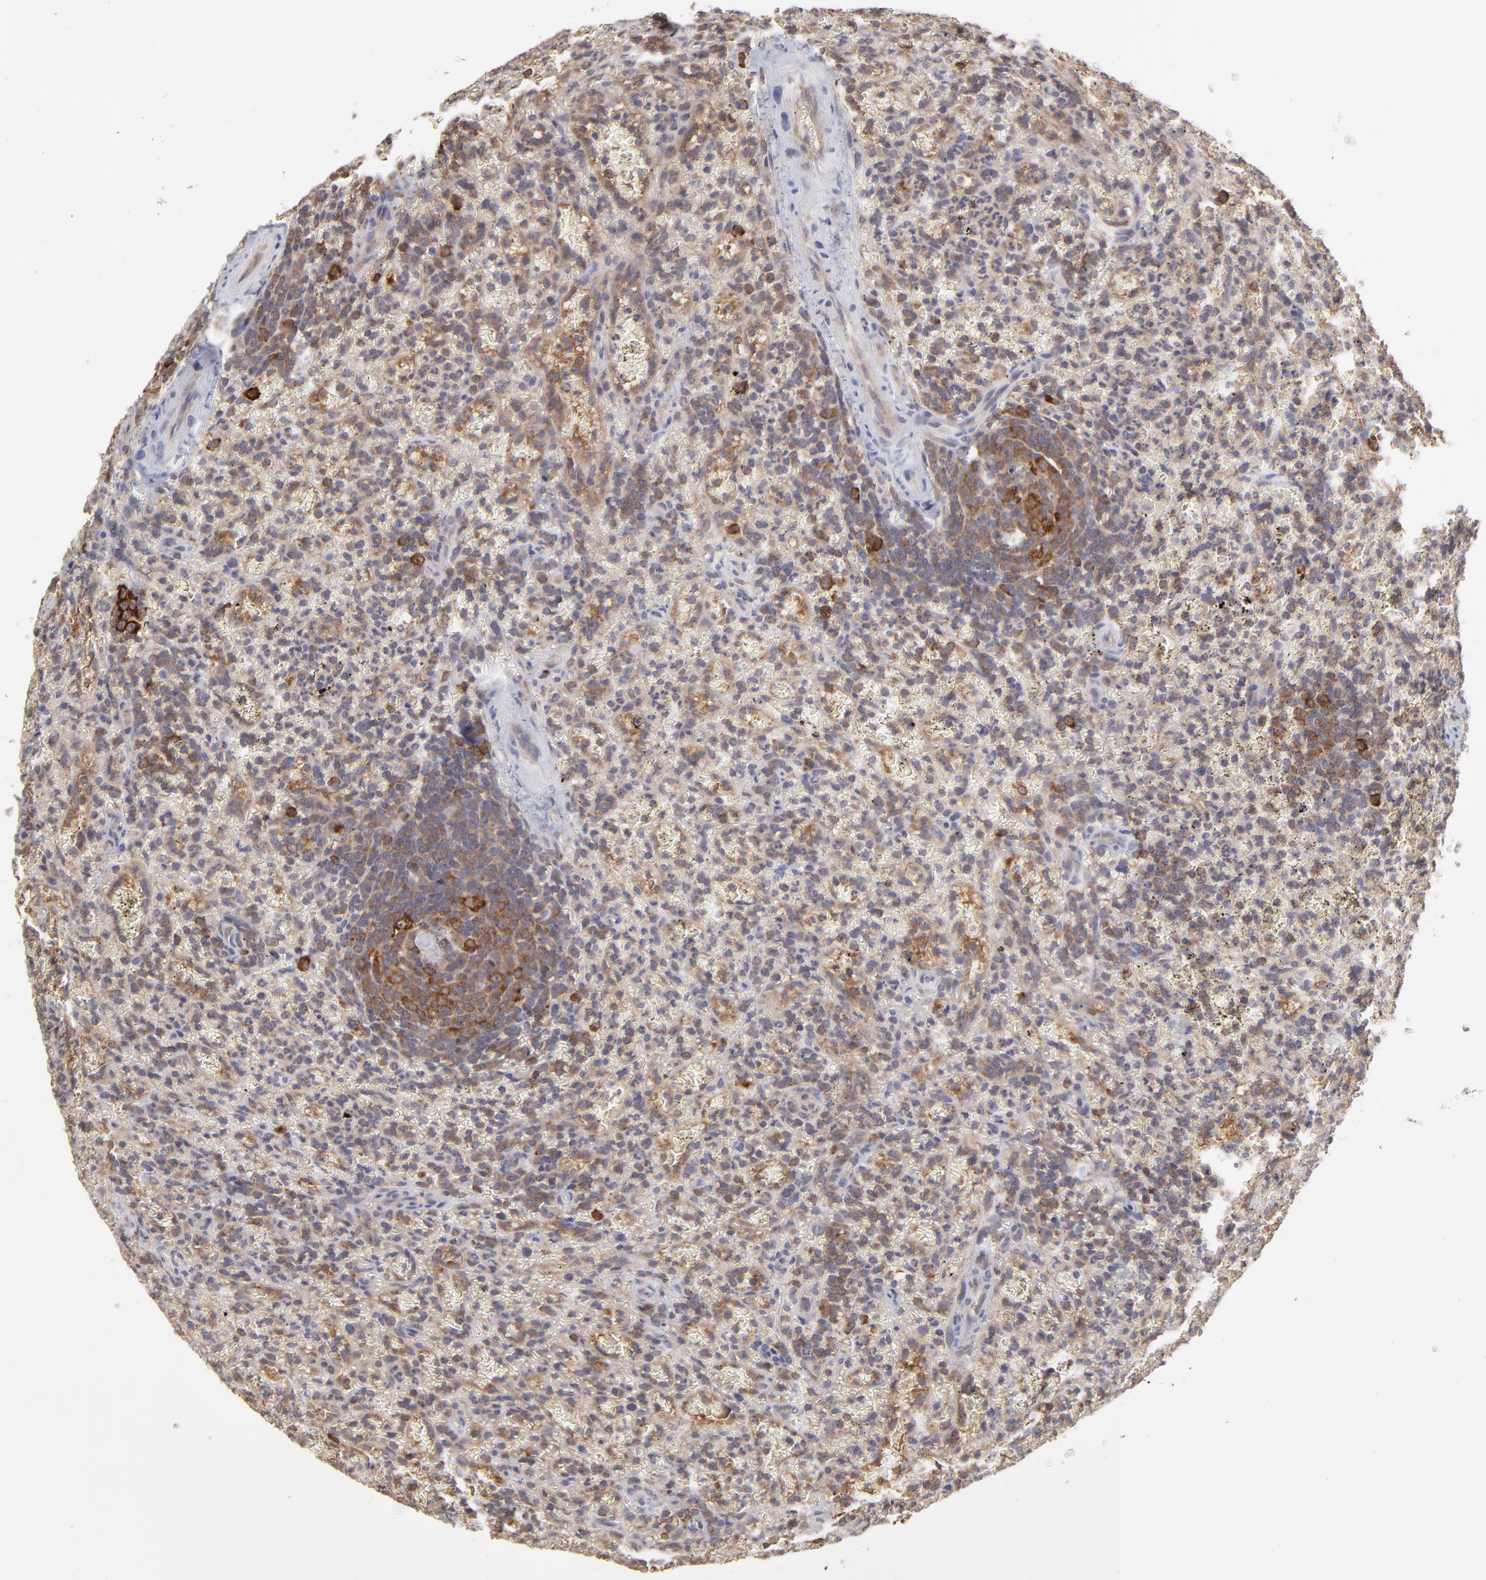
{"staining": {"intensity": "strong", "quantity": "<25%", "location": "cytoplasmic/membranous"}, "tissue": "lymphoma", "cell_type": "Tumor cells", "image_type": "cancer", "snomed": [{"axis": "morphology", "description": "Malignant lymphoma, non-Hodgkin's type, Low grade"}, {"axis": "topography", "description": "Spleen"}], "caption": "Immunohistochemistry image of neoplastic tissue: malignant lymphoma, non-Hodgkin's type (low-grade) stained using IHC shows medium levels of strong protein expression localized specifically in the cytoplasmic/membranous of tumor cells, appearing as a cytoplasmic/membranous brown color.", "gene": "GART", "patient": {"sex": "female", "age": 64}}